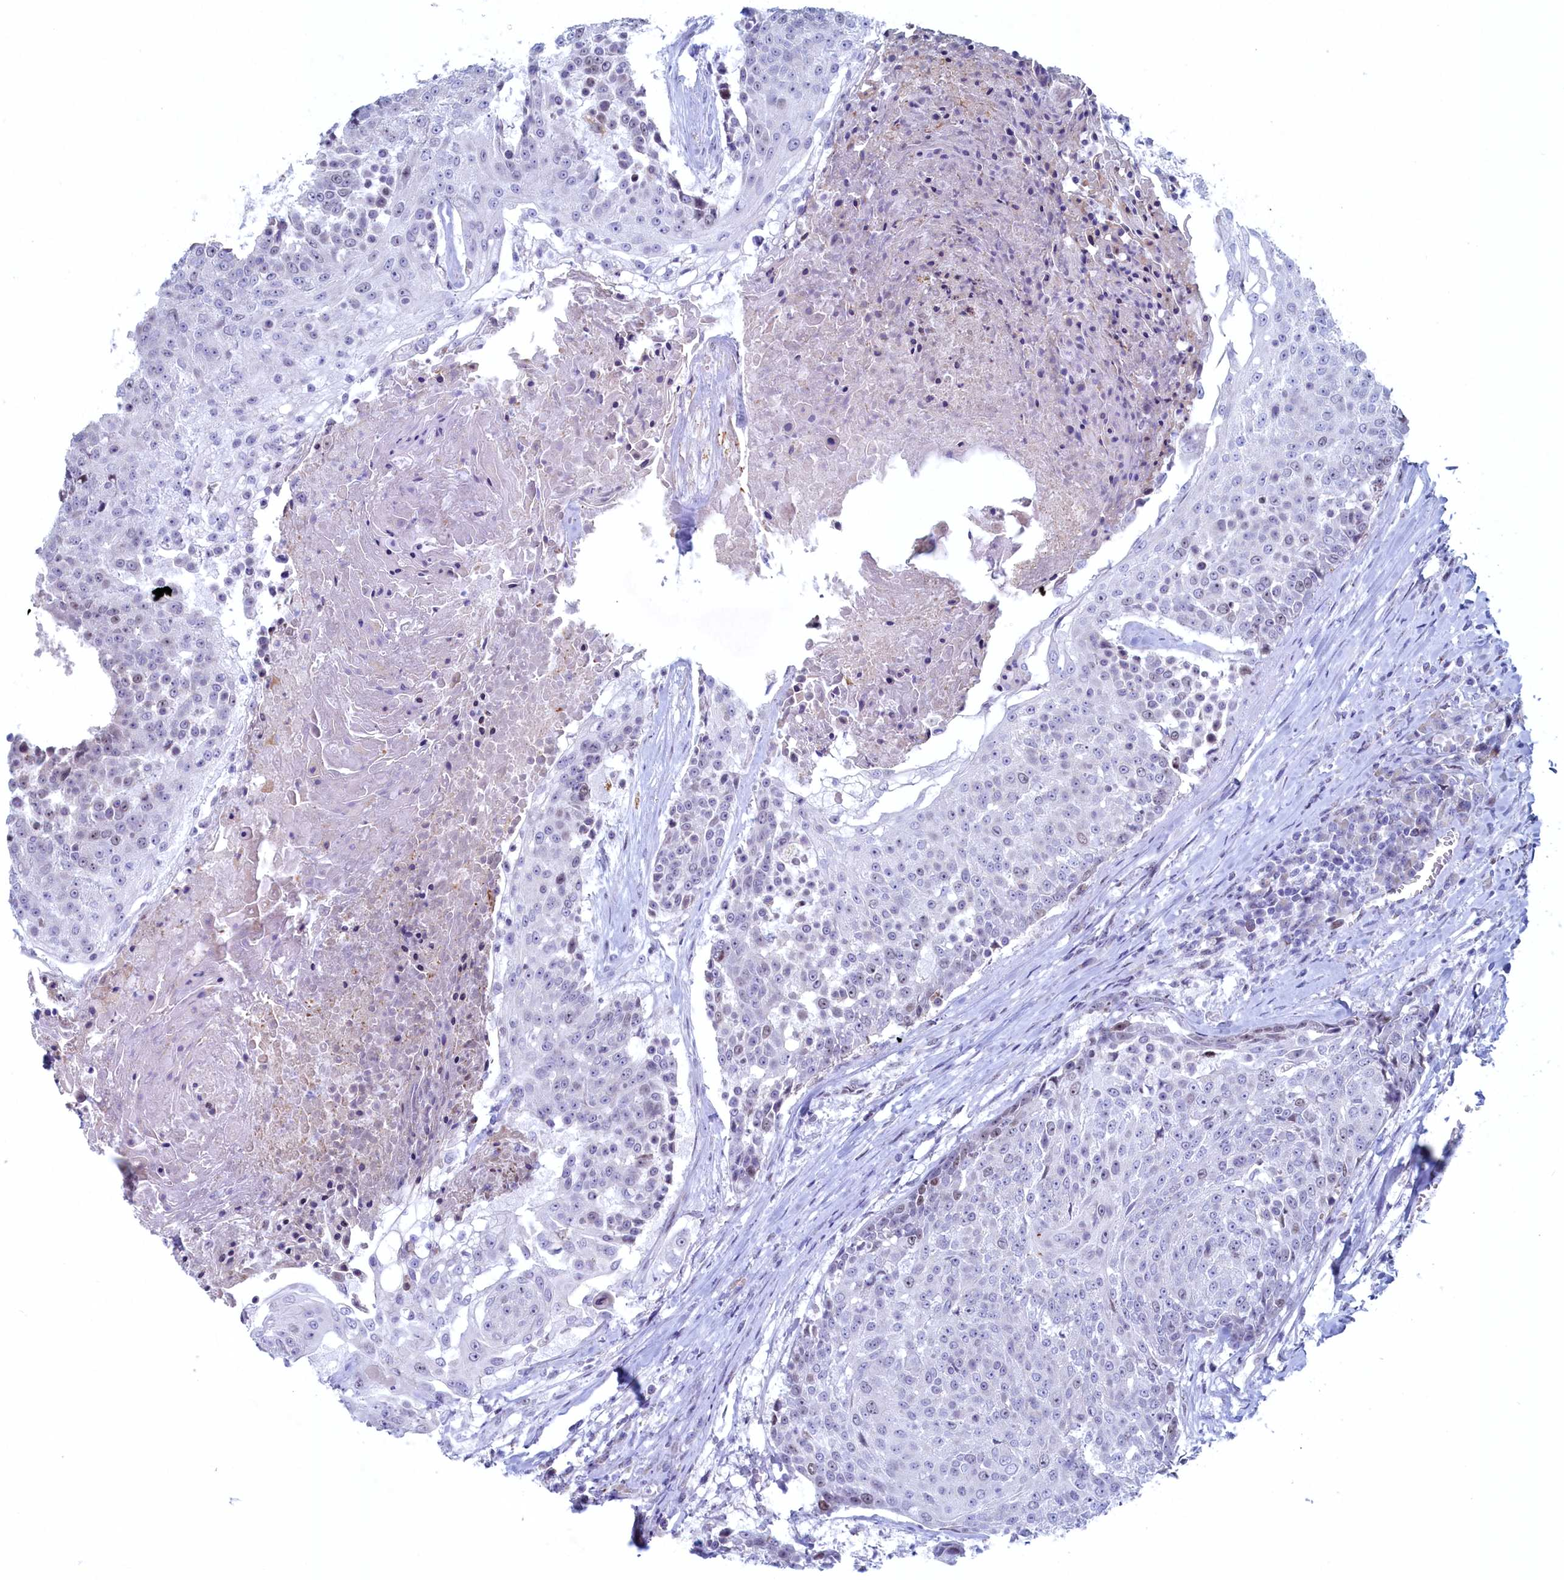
{"staining": {"intensity": "weak", "quantity": "<25%", "location": "nuclear"}, "tissue": "urothelial cancer", "cell_type": "Tumor cells", "image_type": "cancer", "snomed": [{"axis": "morphology", "description": "Urothelial carcinoma, High grade"}, {"axis": "topography", "description": "Urinary bladder"}], "caption": "DAB (3,3'-diaminobenzidine) immunohistochemical staining of urothelial cancer exhibits no significant positivity in tumor cells. (IHC, brightfield microscopy, high magnification).", "gene": "WDR76", "patient": {"sex": "female", "age": 63}}